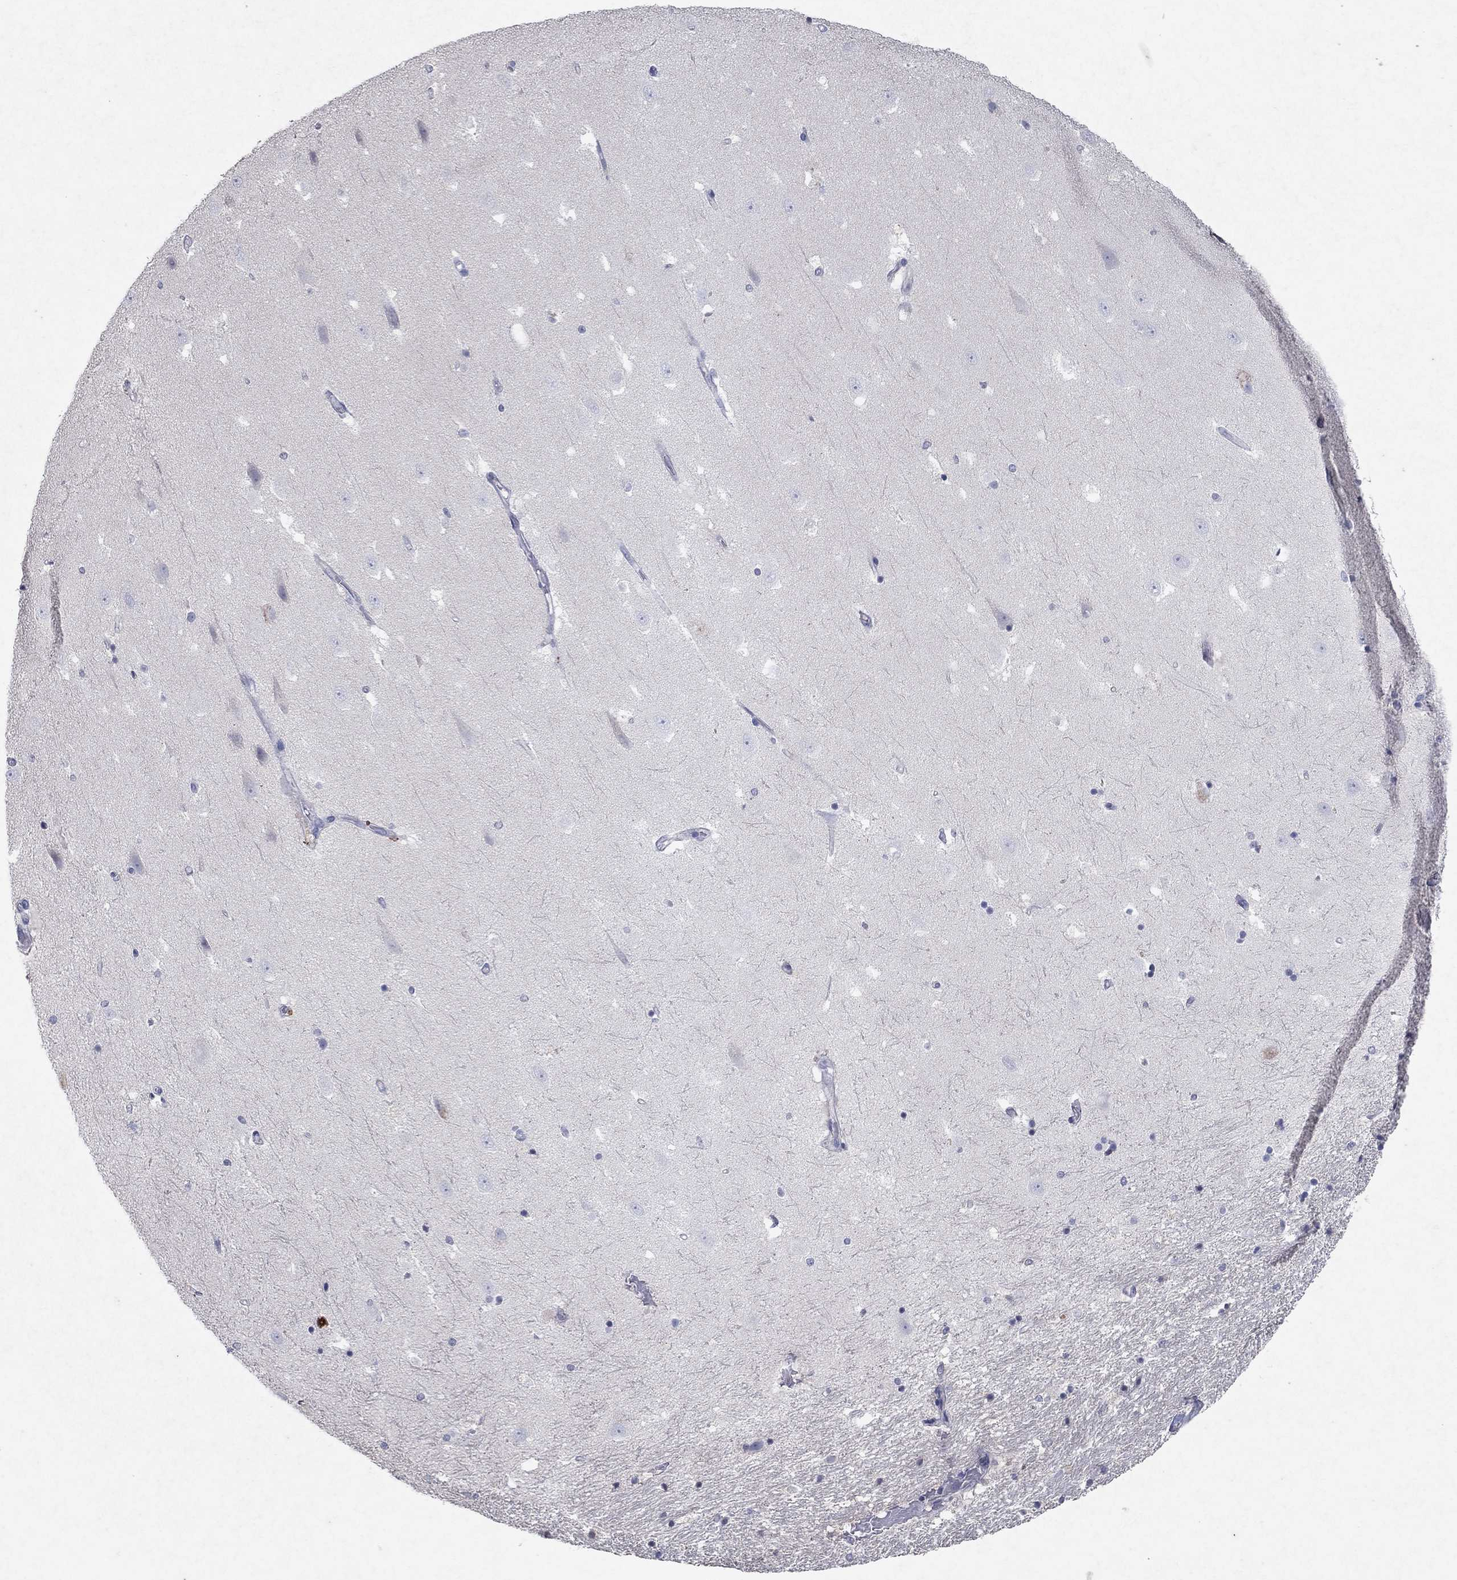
{"staining": {"intensity": "negative", "quantity": "none", "location": "none"}, "tissue": "hippocampus", "cell_type": "Glial cells", "image_type": "normal", "snomed": [{"axis": "morphology", "description": "Normal tissue, NOS"}, {"axis": "topography", "description": "Hippocampus"}], "caption": "Human hippocampus stained for a protein using immunohistochemistry (IHC) shows no staining in glial cells.", "gene": "KRT40", "patient": {"sex": "male", "age": 49}}